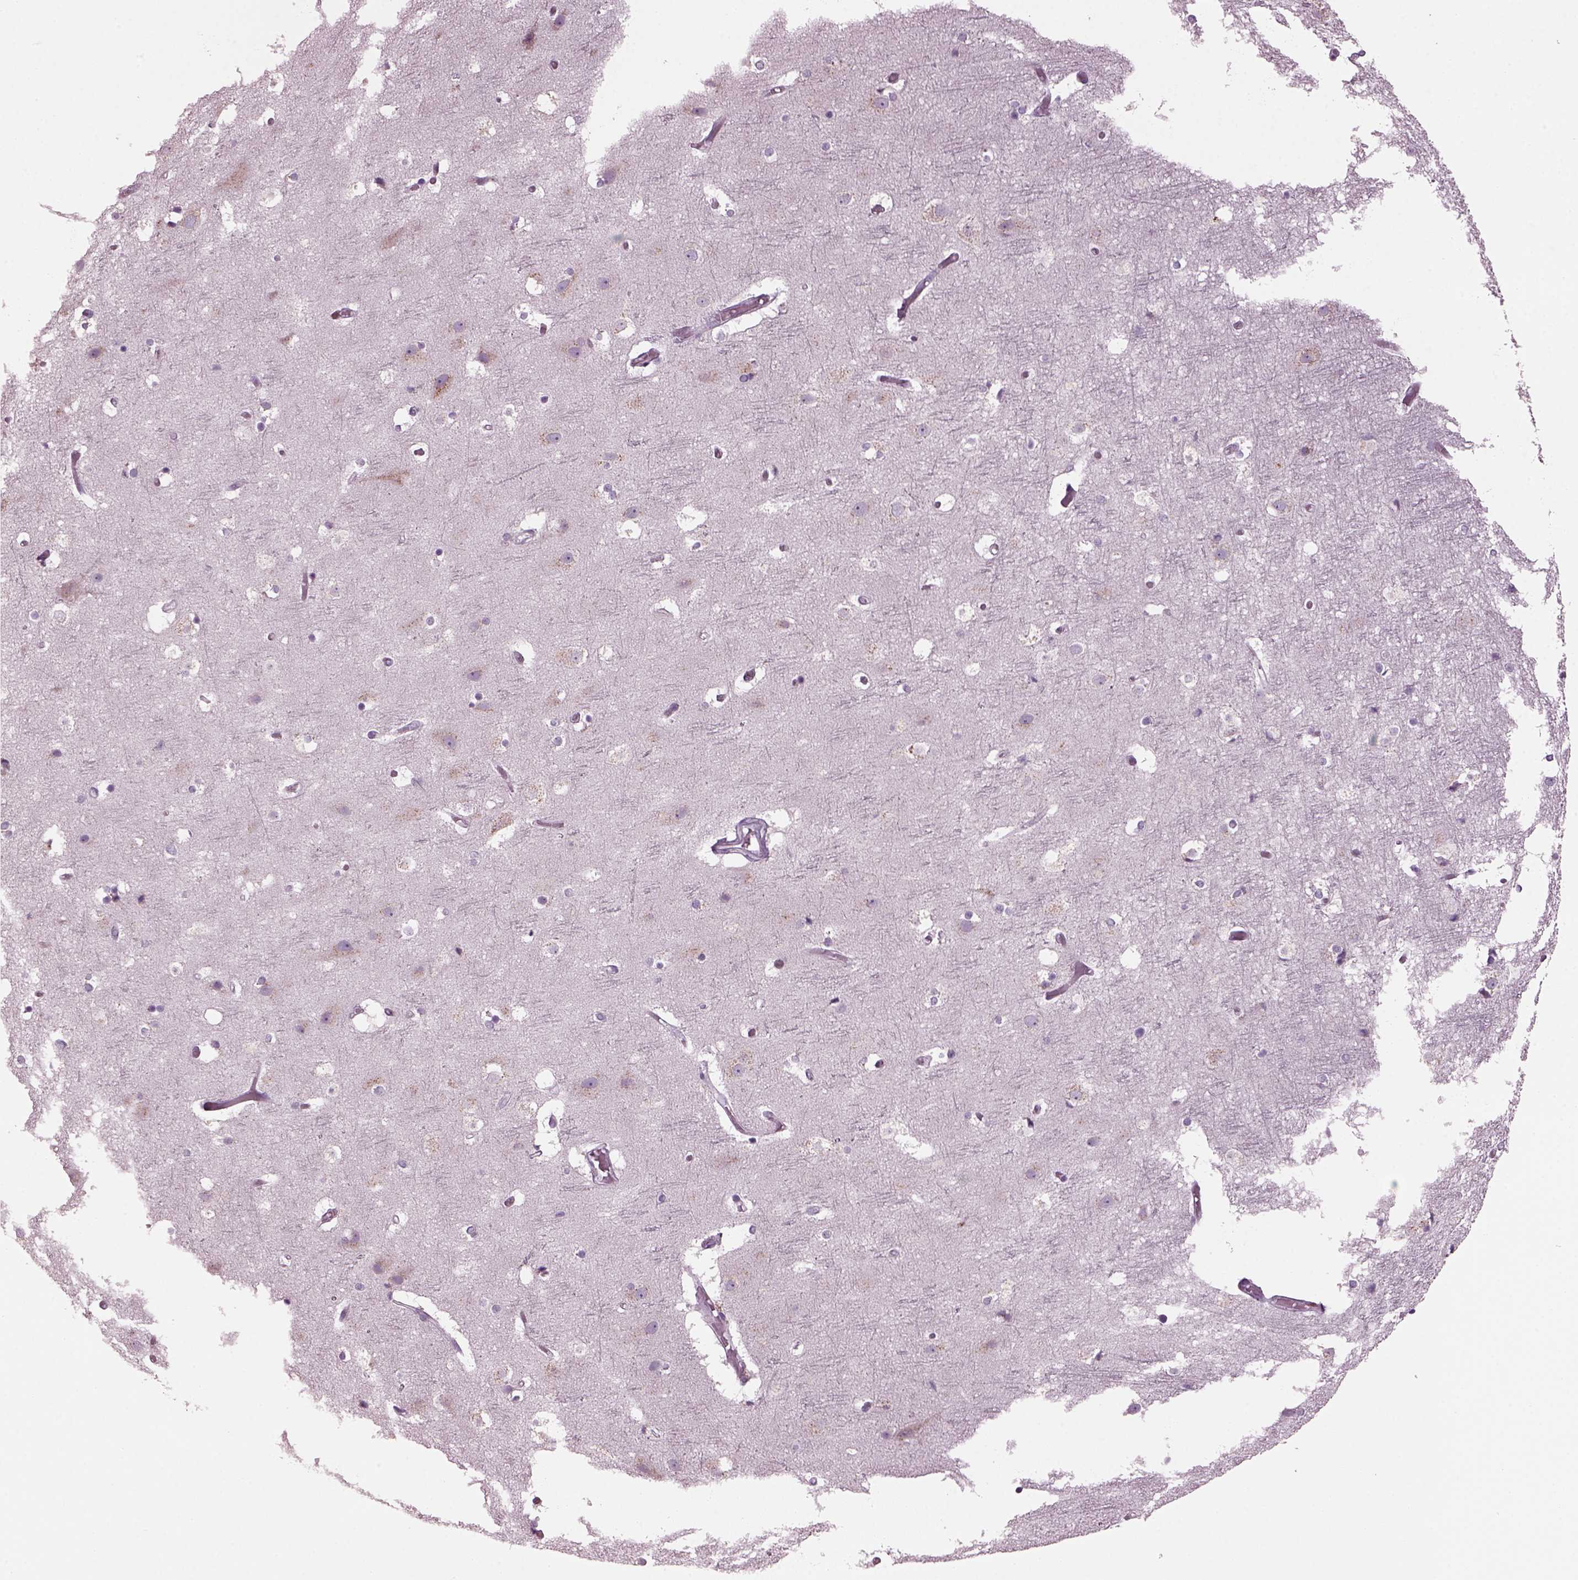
{"staining": {"intensity": "negative", "quantity": "none", "location": "none"}, "tissue": "cerebral cortex", "cell_type": "Endothelial cells", "image_type": "normal", "snomed": [{"axis": "morphology", "description": "Normal tissue, NOS"}, {"axis": "topography", "description": "Cerebral cortex"}], "caption": "Immunohistochemistry of normal human cerebral cortex exhibits no expression in endothelial cells. The staining was performed using DAB to visualize the protein expression in brown, while the nuclei were stained in blue with hematoxylin (Magnification: 20x).", "gene": "TMEM231", "patient": {"sex": "female", "age": 52}}